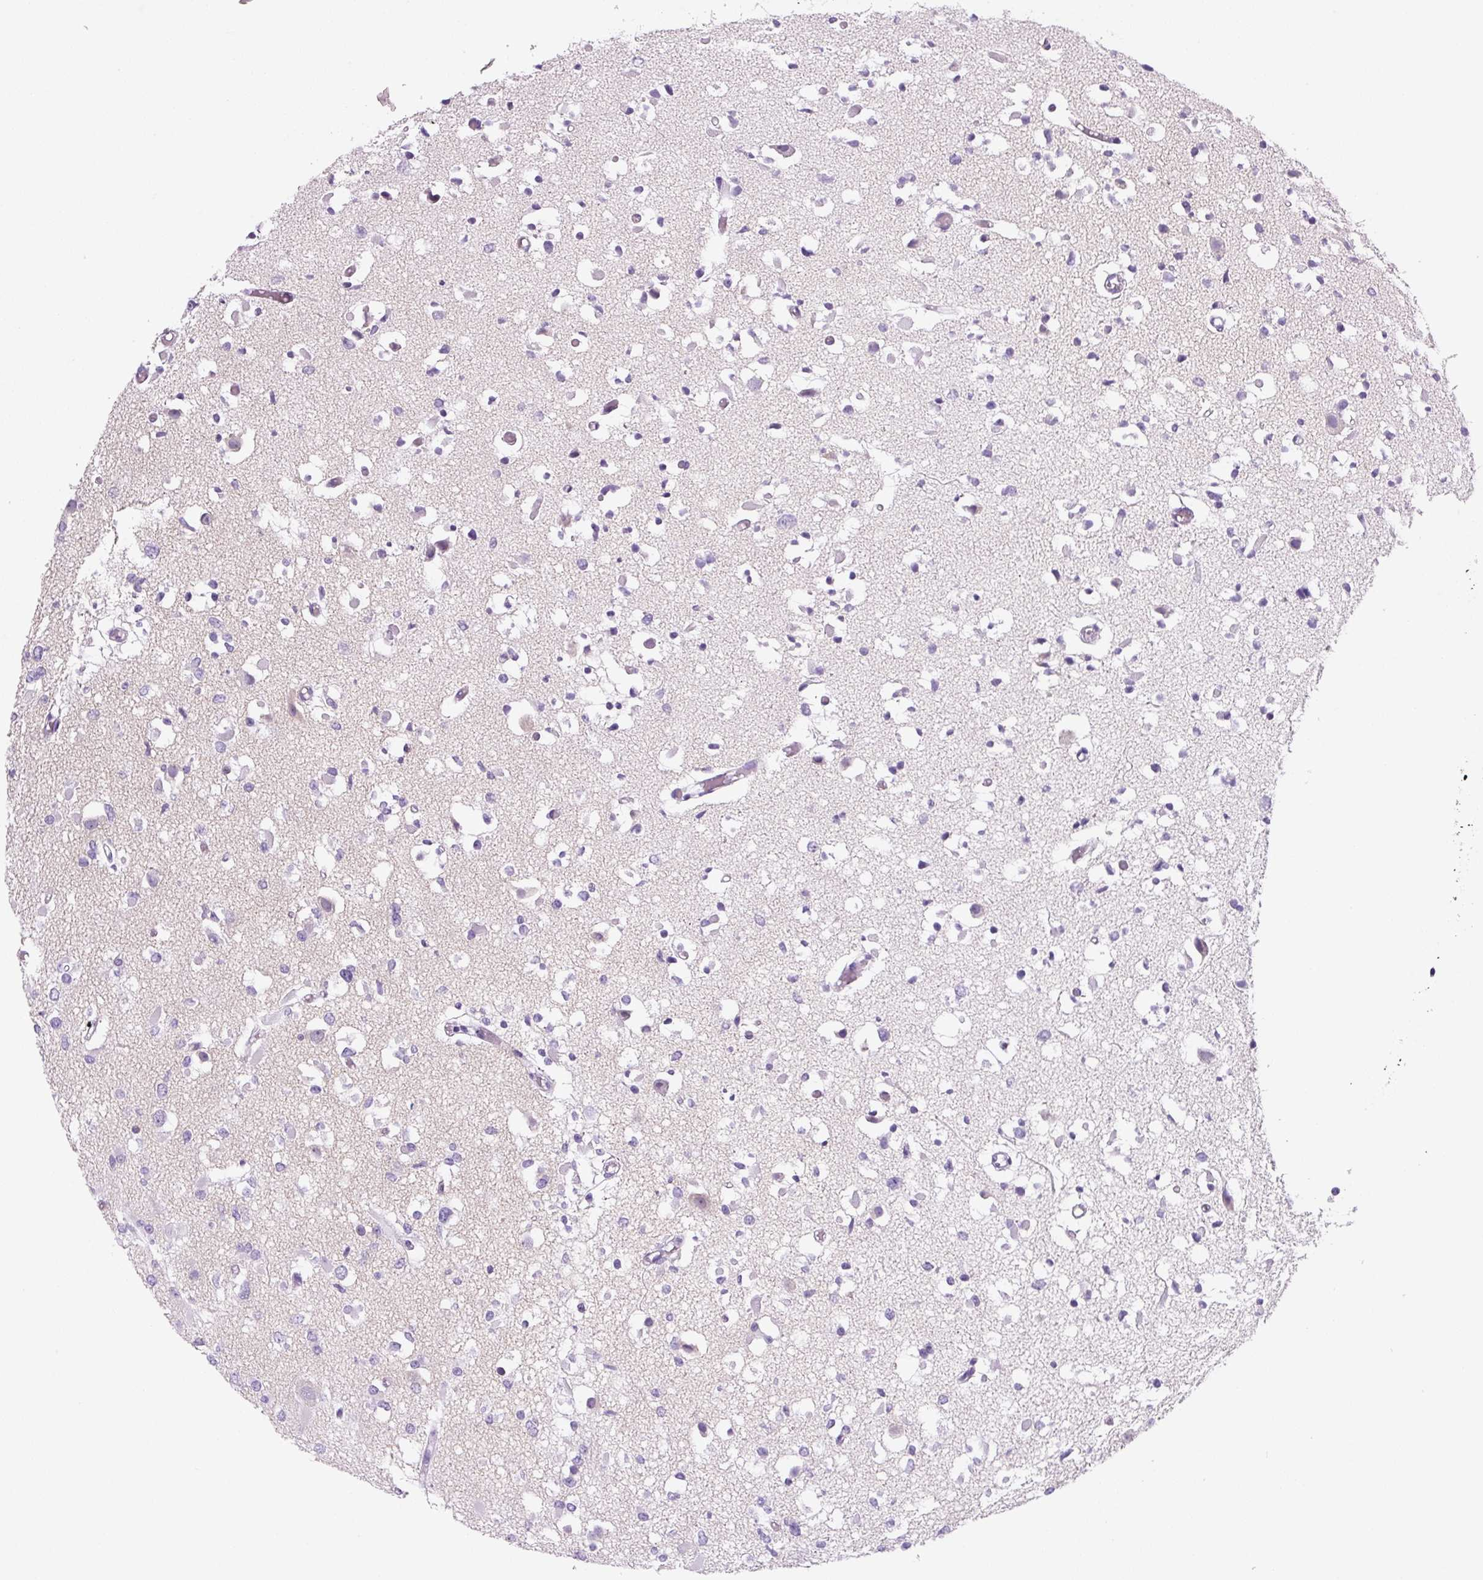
{"staining": {"intensity": "negative", "quantity": "none", "location": "none"}, "tissue": "glioma", "cell_type": "Tumor cells", "image_type": "cancer", "snomed": [{"axis": "morphology", "description": "Glioma, malignant, Low grade"}, {"axis": "topography", "description": "Brain"}], "caption": "This is an immunohistochemistry histopathology image of glioma. There is no expression in tumor cells.", "gene": "PRRT1", "patient": {"sex": "female", "age": 22}}